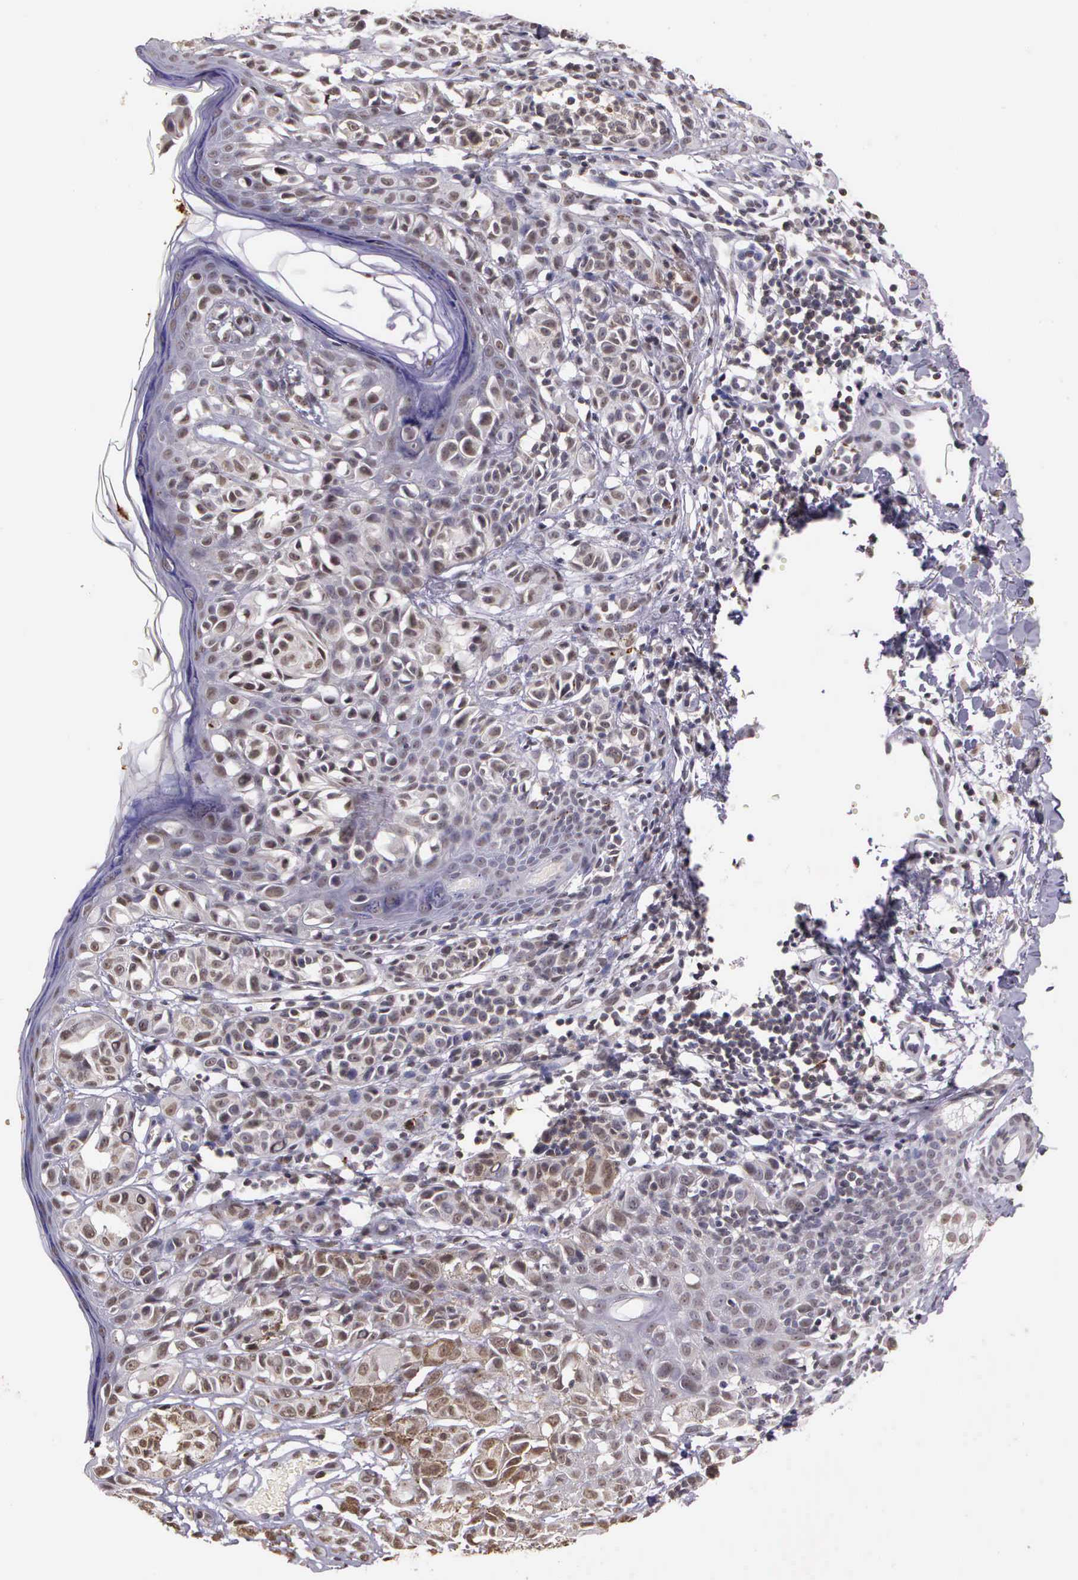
{"staining": {"intensity": "weak", "quantity": "25%-75%", "location": "nuclear"}, "tissue": "melanoma", "cell_type": "Tumor cells", "image_type": "cancer", "snomed": [{"axis": "morphology", "description": "Malignant melanoma, NOS"}, {"axis": "topography", "description": "Skin"}], "caption": "This image displays immunohistochemistry (IHC) staining of malignant melanoma, with low weak nuclear expression in about 25%-75% of tumor cells.", "gene": "ARMCX5", "patient": {"sex": "male", "age": 40}}